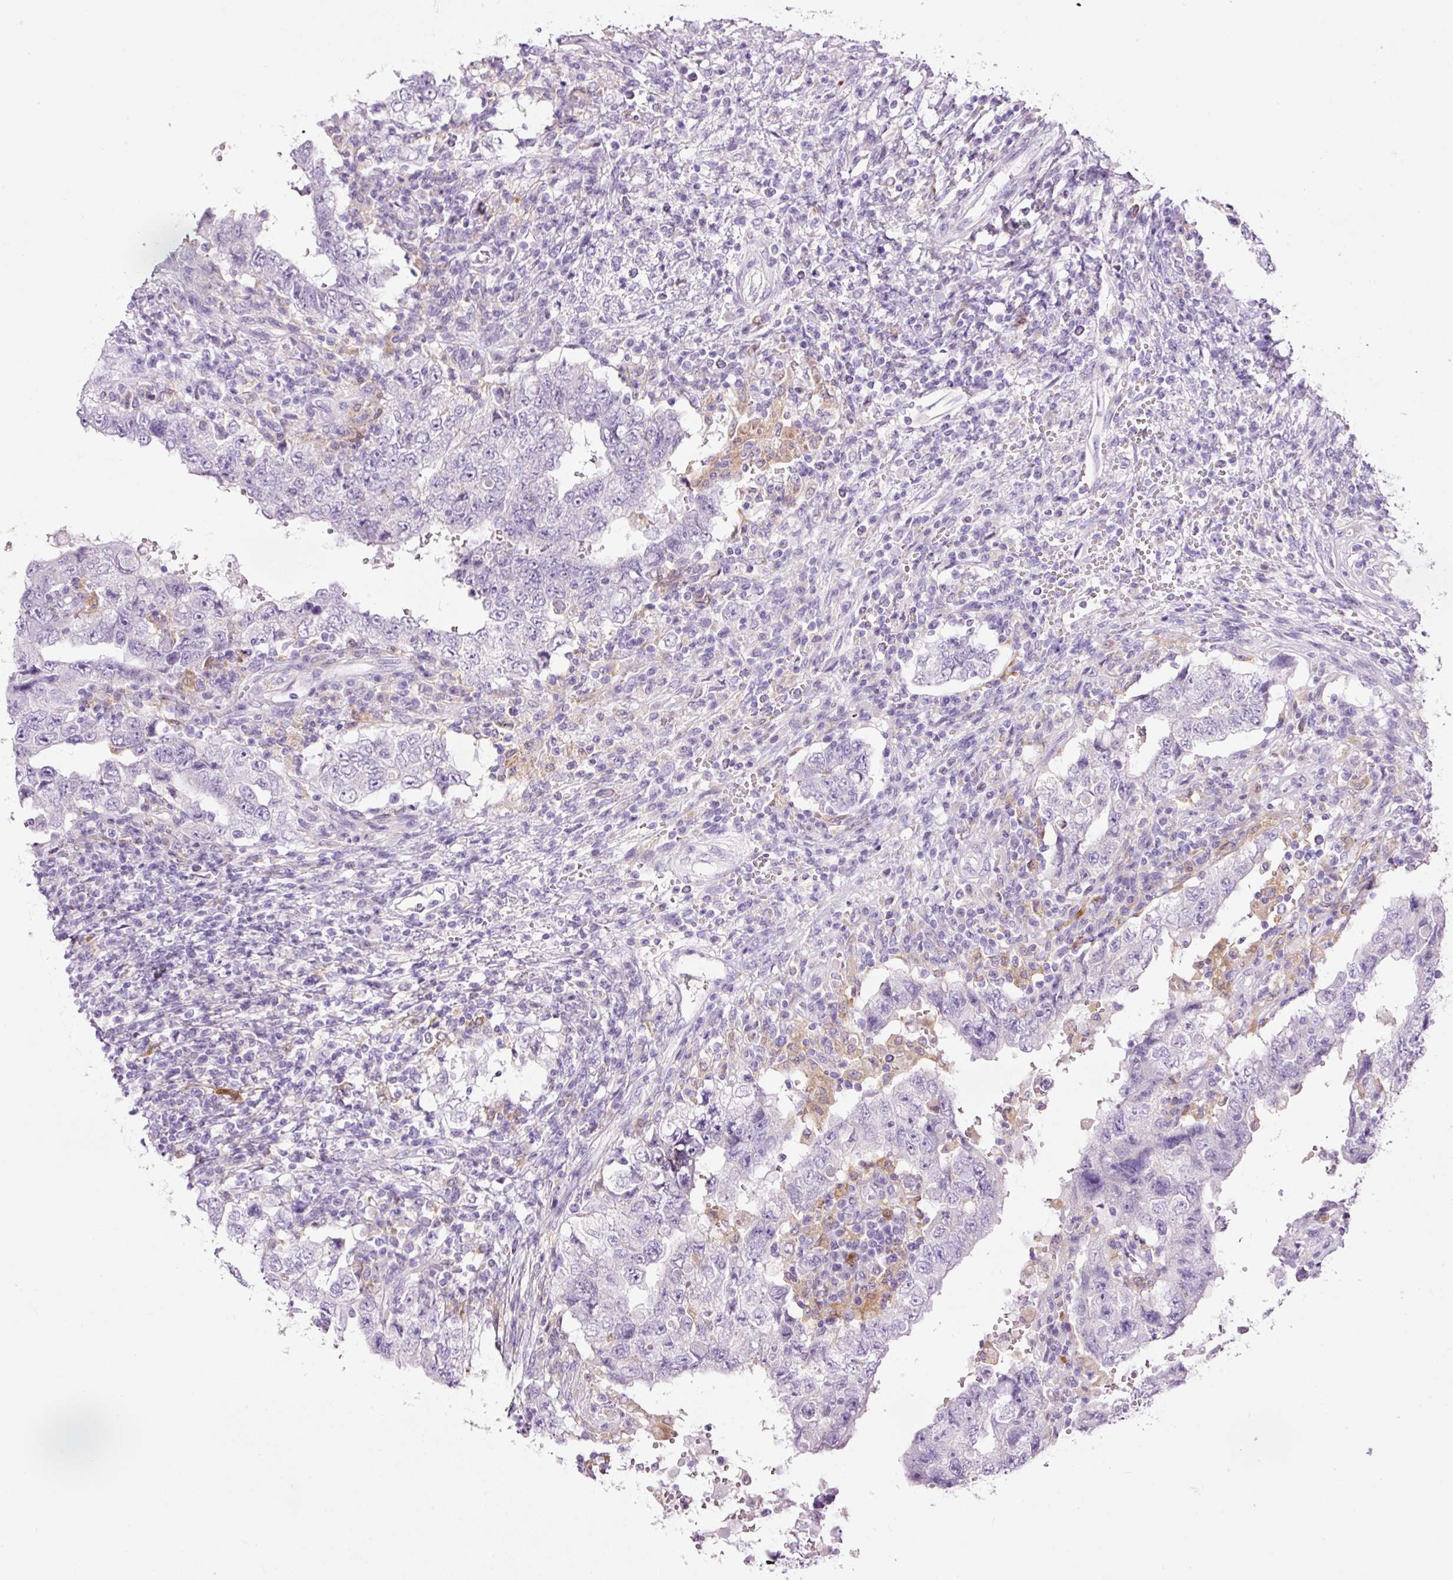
{"staining": {"intensity": "negative", "quantity": "none", "location": "none"}, "tissue": "testis cancer", "cell_type": "Tumor cells", "image_type": "cancer", "snomed": [{"axis": "morphology", "description": "Carcinoma, Embryonal, NOS"}, {"axis": "topography", "description": "Testis"}], "caption": "Immunohistochemical staining of human testis cancer displays no significant positivity in tumor cells.", "gene": "SRC", "patient": {"sex": "male", "age": 26}}